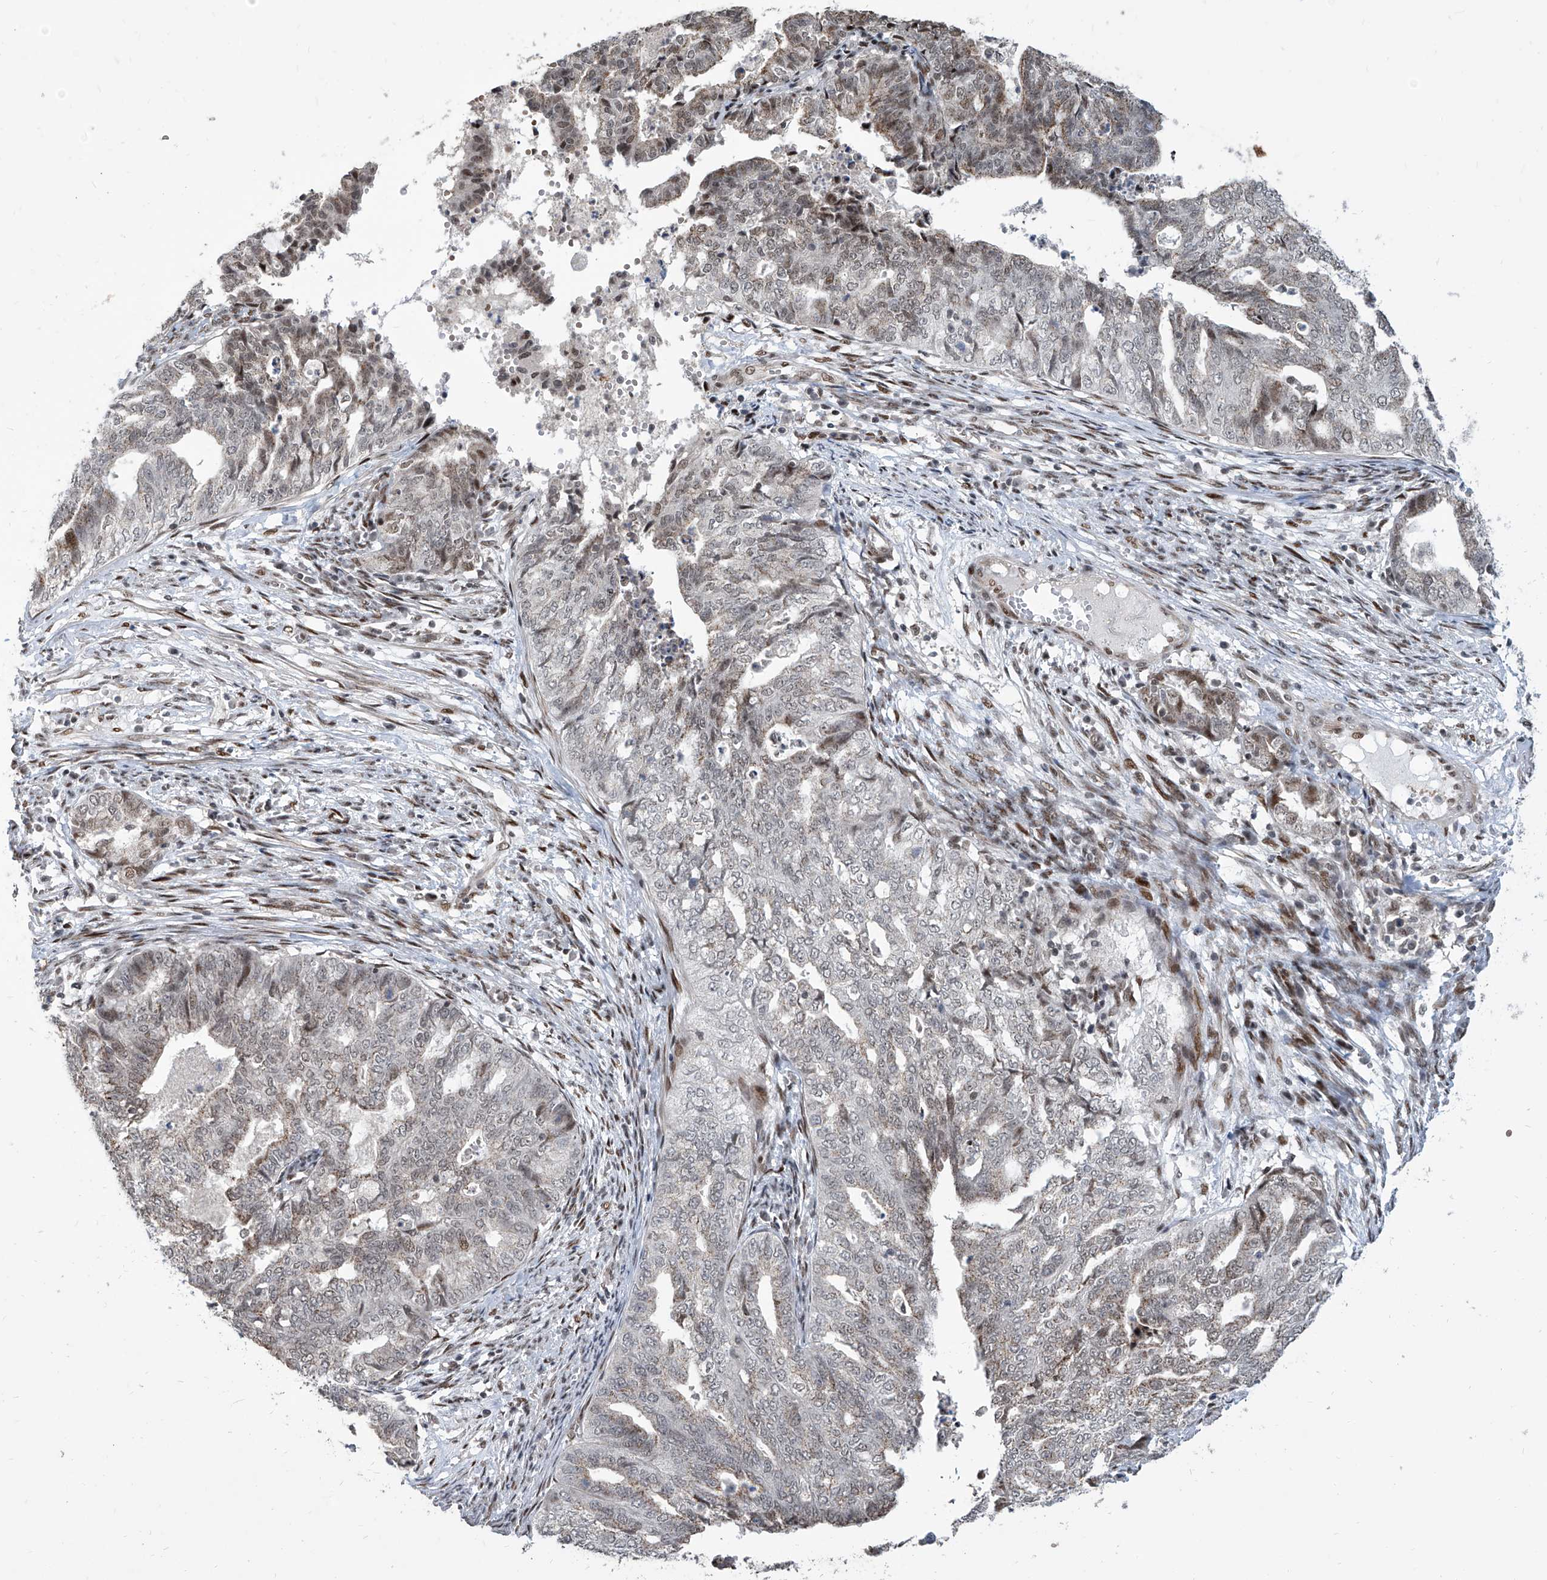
{"staining": {"intensity": "weak", "quantity": "25%-75%", "location": "cytoplasmic/membranous,nuclear"}, "tissue": "endometrial cancer", "cell_type": "Tumor cells", "image_type": "cancer", "snomed": [{"axis": "morphology", "description": "Adenocarcinoma, NOS"}, {"axis": "topography", "description": "Endometrium"}], "caption": "A brown stain shows weak cytoplasmic/membranous and nuclear staining of a protein in adenocarcinoma (endometrial) tumor cells.", "gene": "IRF2", "patient": {"sex": "female", "age": 79}}